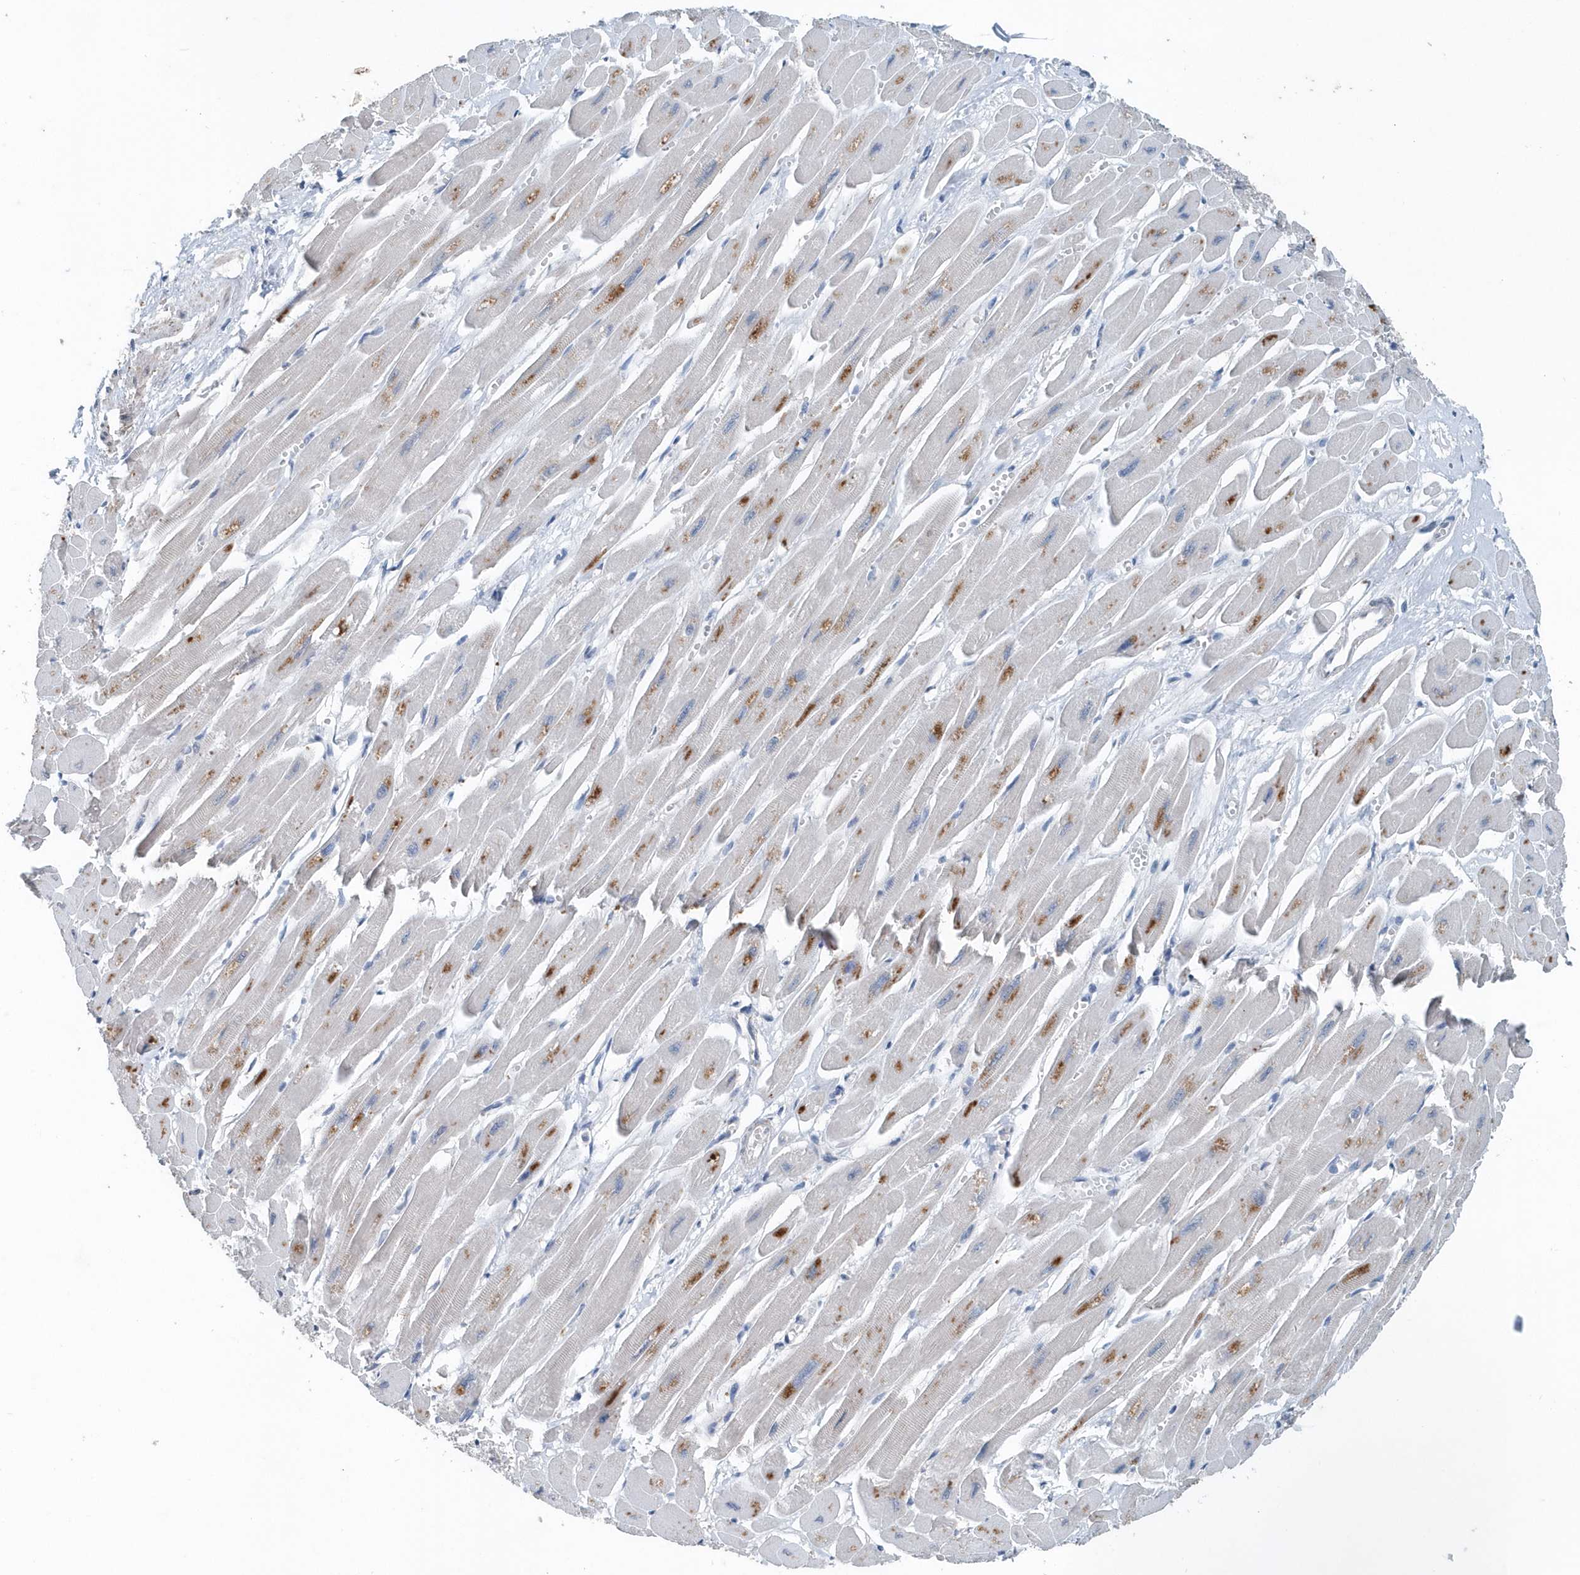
{"staining": {"intensity": "strong", "quantity": "<25%", "location": "cytoplasmic/membranous"}, "tissue": "heart muscle", "cell_type": "Cardiomyocytes", "image_type": "normal", "snomed": [{"axis": "morphology", "description": "Normal tissue, NOS"}, {"axis": "topography", "description": "Heart"}], "caption": "Protein analysis of normal heart muscle displays strong cytoplasmic/membranous positivity in approximately <25% of cardiomyocytes.", "gene": "PFN2", "patient": {"sex": "female", "age": 54}}